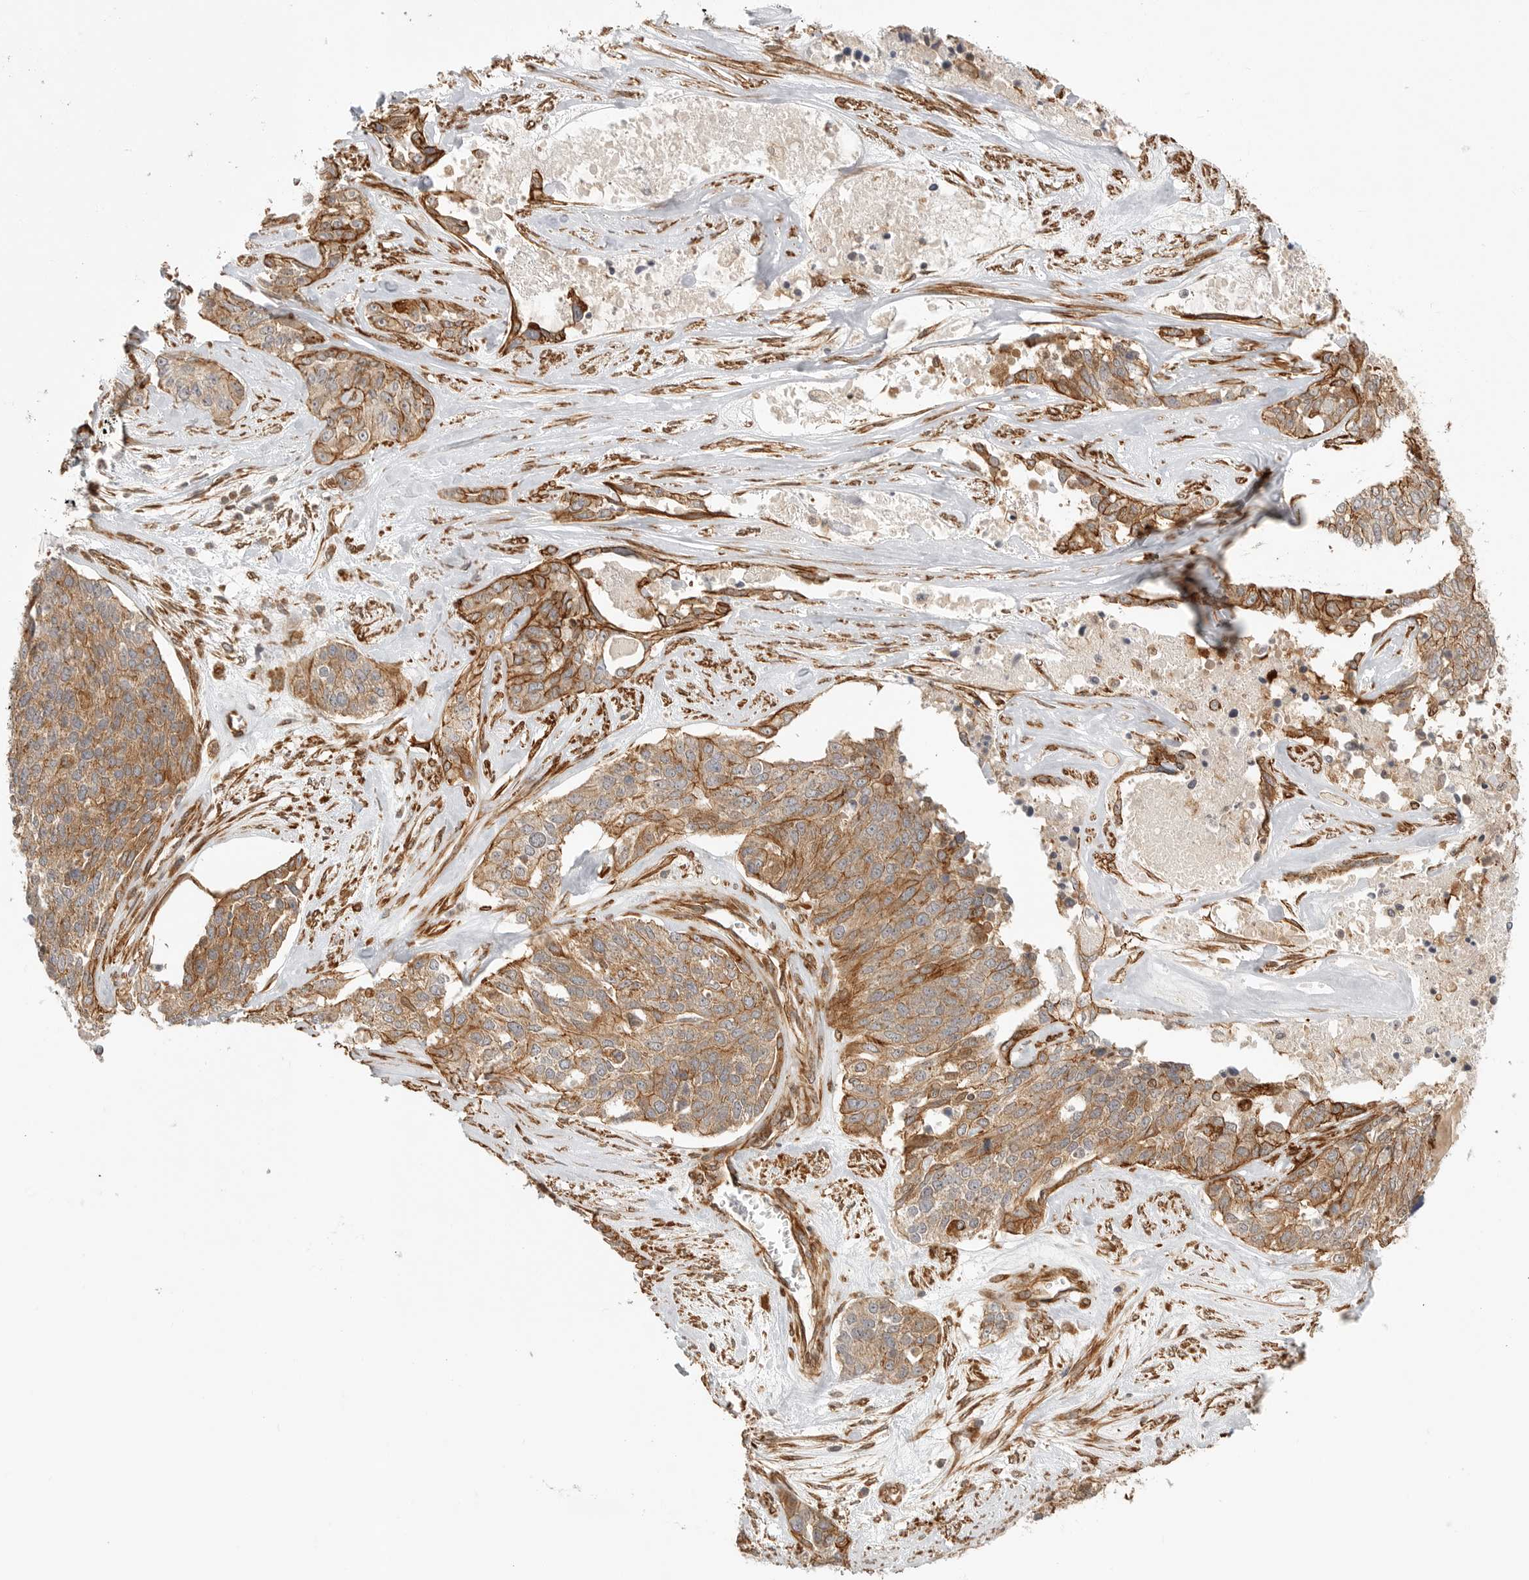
{"staining": {"intensity": "moderate", "quantity": ">75%", "location": "cytoplasmic/membranous"}, "tissue": "ovarian cancer", "cell_type": "Tumor cells", "image_type": "cancer", "snomed": [{"axis": "morphology", "description": "Cystadenocarcinoma, serous, NOS"}, {"axis": "topography", "description": "Ovary"}], "caption": "The photomicrograph displays immunohistochemical staining of ovarian cancer. There is moderate cytoplasmic/membranous positivity is present in approximately >75% of tumor cells.", "gene": "ATOH7", "patient": {"sex": "female", "age": 44}}